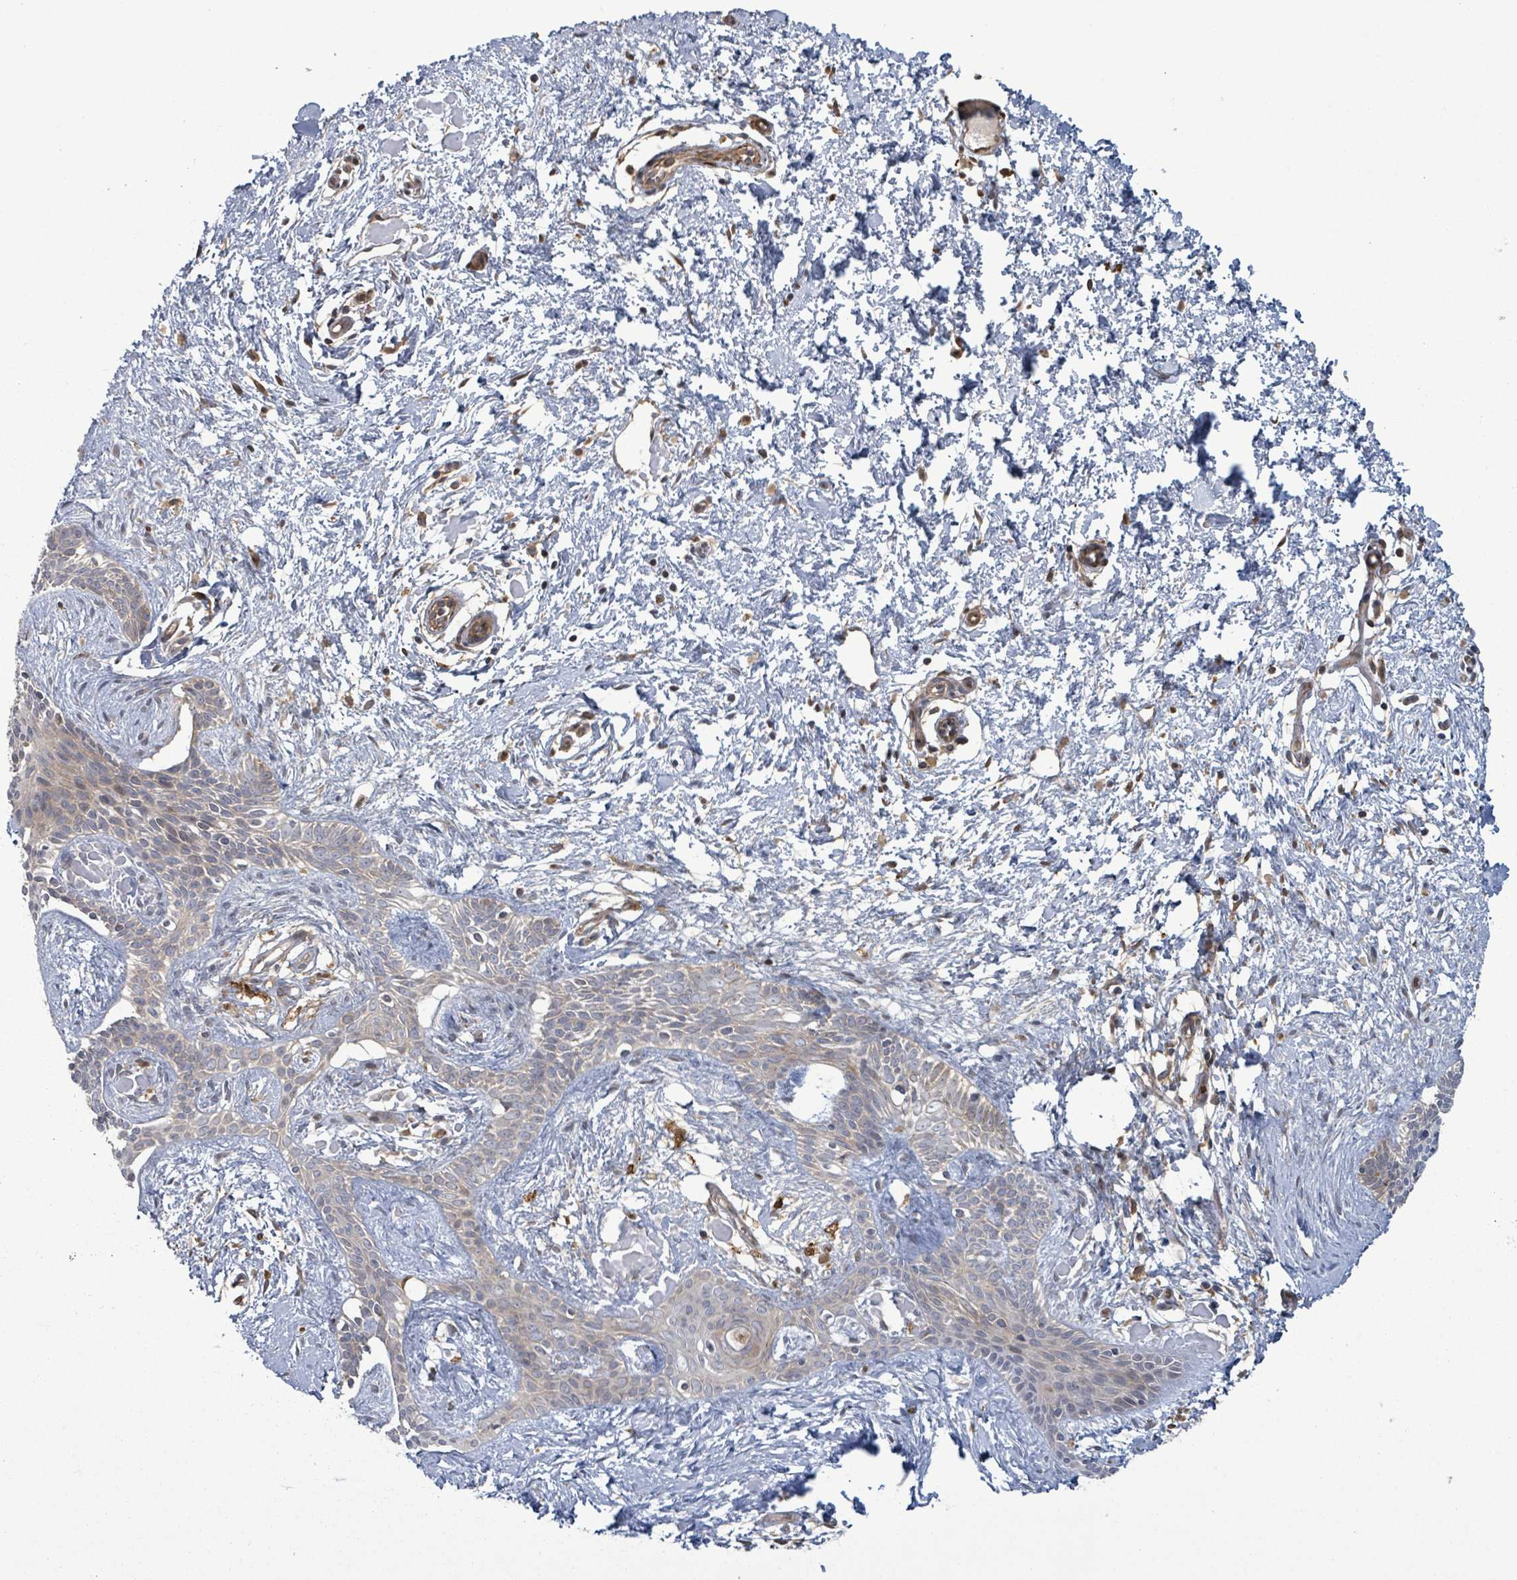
{"staining": {"intensity": "negative", "quantity": "none", "location": "none"}, "tissue": "skin cancer", "cell_type": "Tumor cells", "image_type": "cancer", "snomed": [{"axis": "morphology", "description": "Basal cell carcinoma"}, {"axis": "topography", "description": "Skin"}], "caption": "Tumor cells show no significant protein staining in skin cancer (basal cell carcinoma).", "gene": "MAP3K6", "patient": {"sex": "male", "age": 78}}